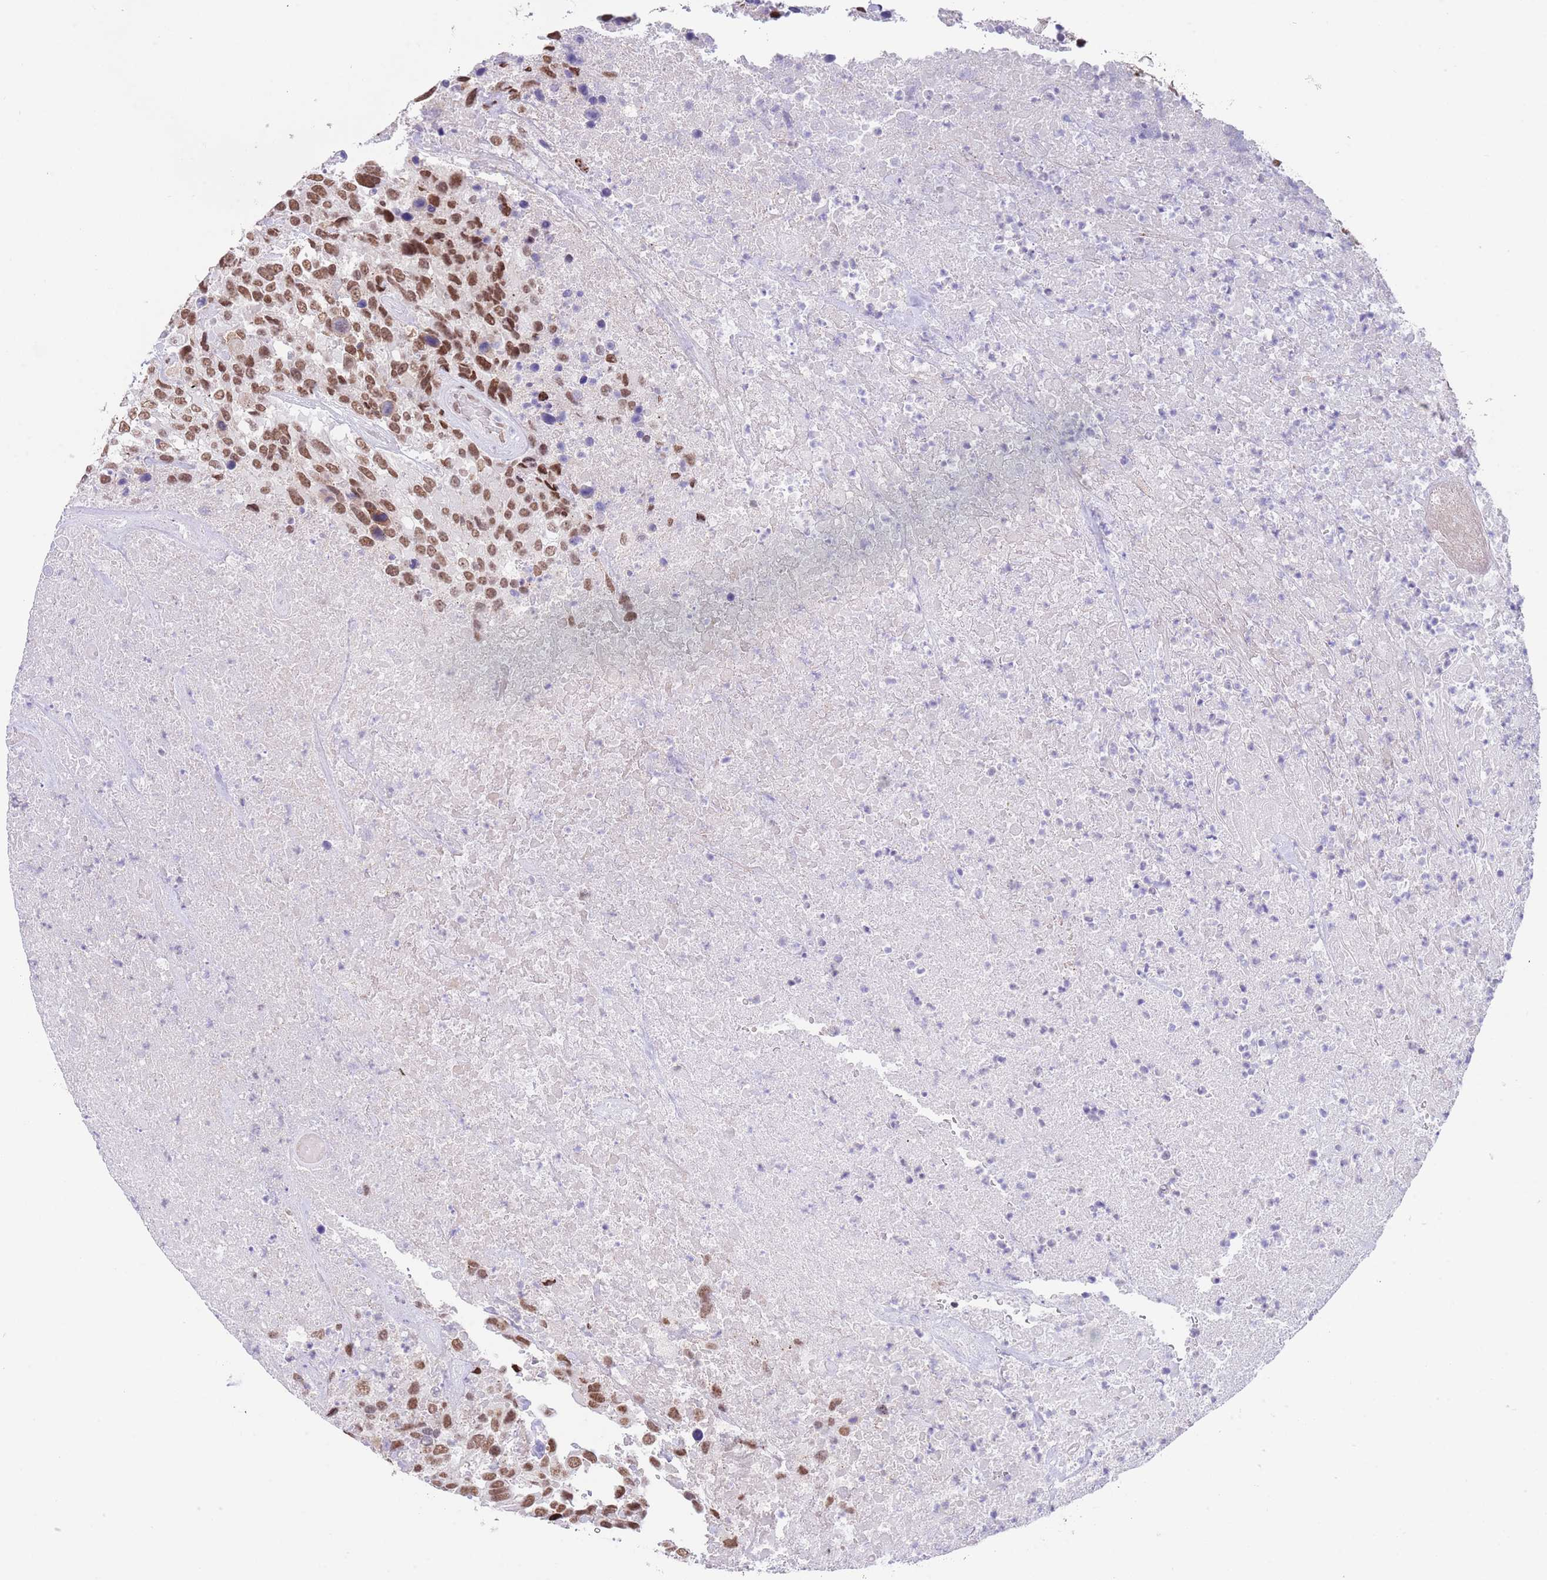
{"staining": {"intensity": "moderate", "quantity": ">75%", "location": "nuclear"}, "tissue": "urothelial cancer", "cell_type": "Tumor cells", "image_type": "cancer", "snomed": [{"axis": "morphology", "description": "Urothelial carcinoma, High grade"}, {"axis": "topography", "description": "Urinary bladder"}], "caption": "DAB (3,3'-diaminobenzidine) immunohistochemical staining of human high-grade urothelial carcinoma demonstrates moderate nuclear protein staining in about >75% of tumor cells. (DAB IHC, brown staining for protein, blue staining for nuclei).", "gene": "ZNF382", "patient": {"sex": "female", "age": 70}}